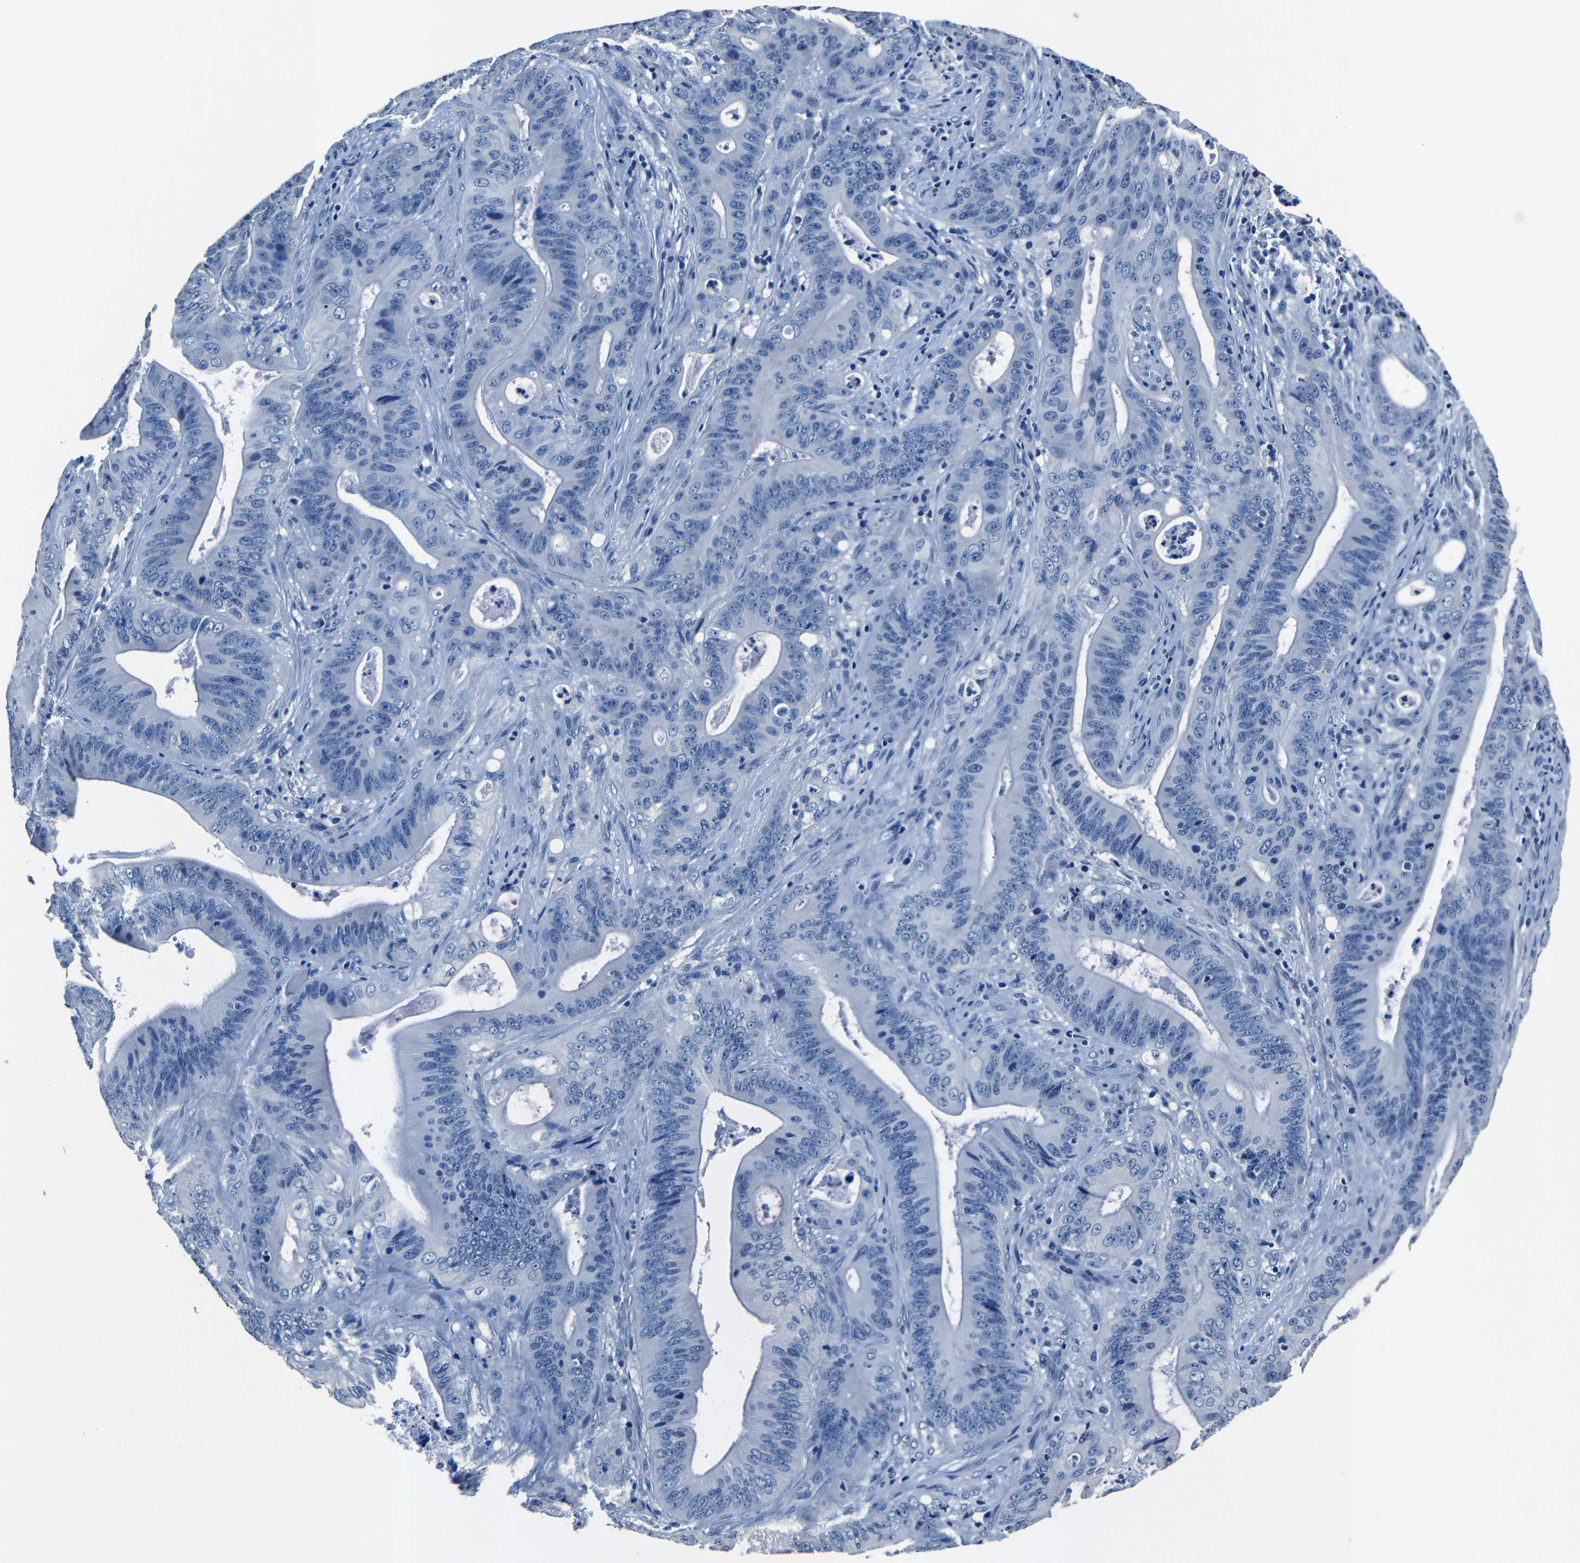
{"staining": {"intensity": "negative", "quantity": "none", "location": "none"}, "tissue": "pancreatic cancer", "cell_type": "Tumor cells", "image_type": "cancer", "snomed": [{"axis": "morphology", "description": "Normal tissue, NOS"}, {"axis": "topography", "description": "Lymph node"}], "caption": "DAB (3,3'-diaminobenzidine) immunohistochemical staining of human pancreatic cancer displays no significant positivity in tumor cells. The staining was performed using DAB (3,3'-diaminobenzidine) to visualize the protein expression in brown, while the nuclei were stained in blue with hematoxylin (Magnification: 20x).", "gene": "NCMAP", "patient": {"sex": "male", "age": 62}}